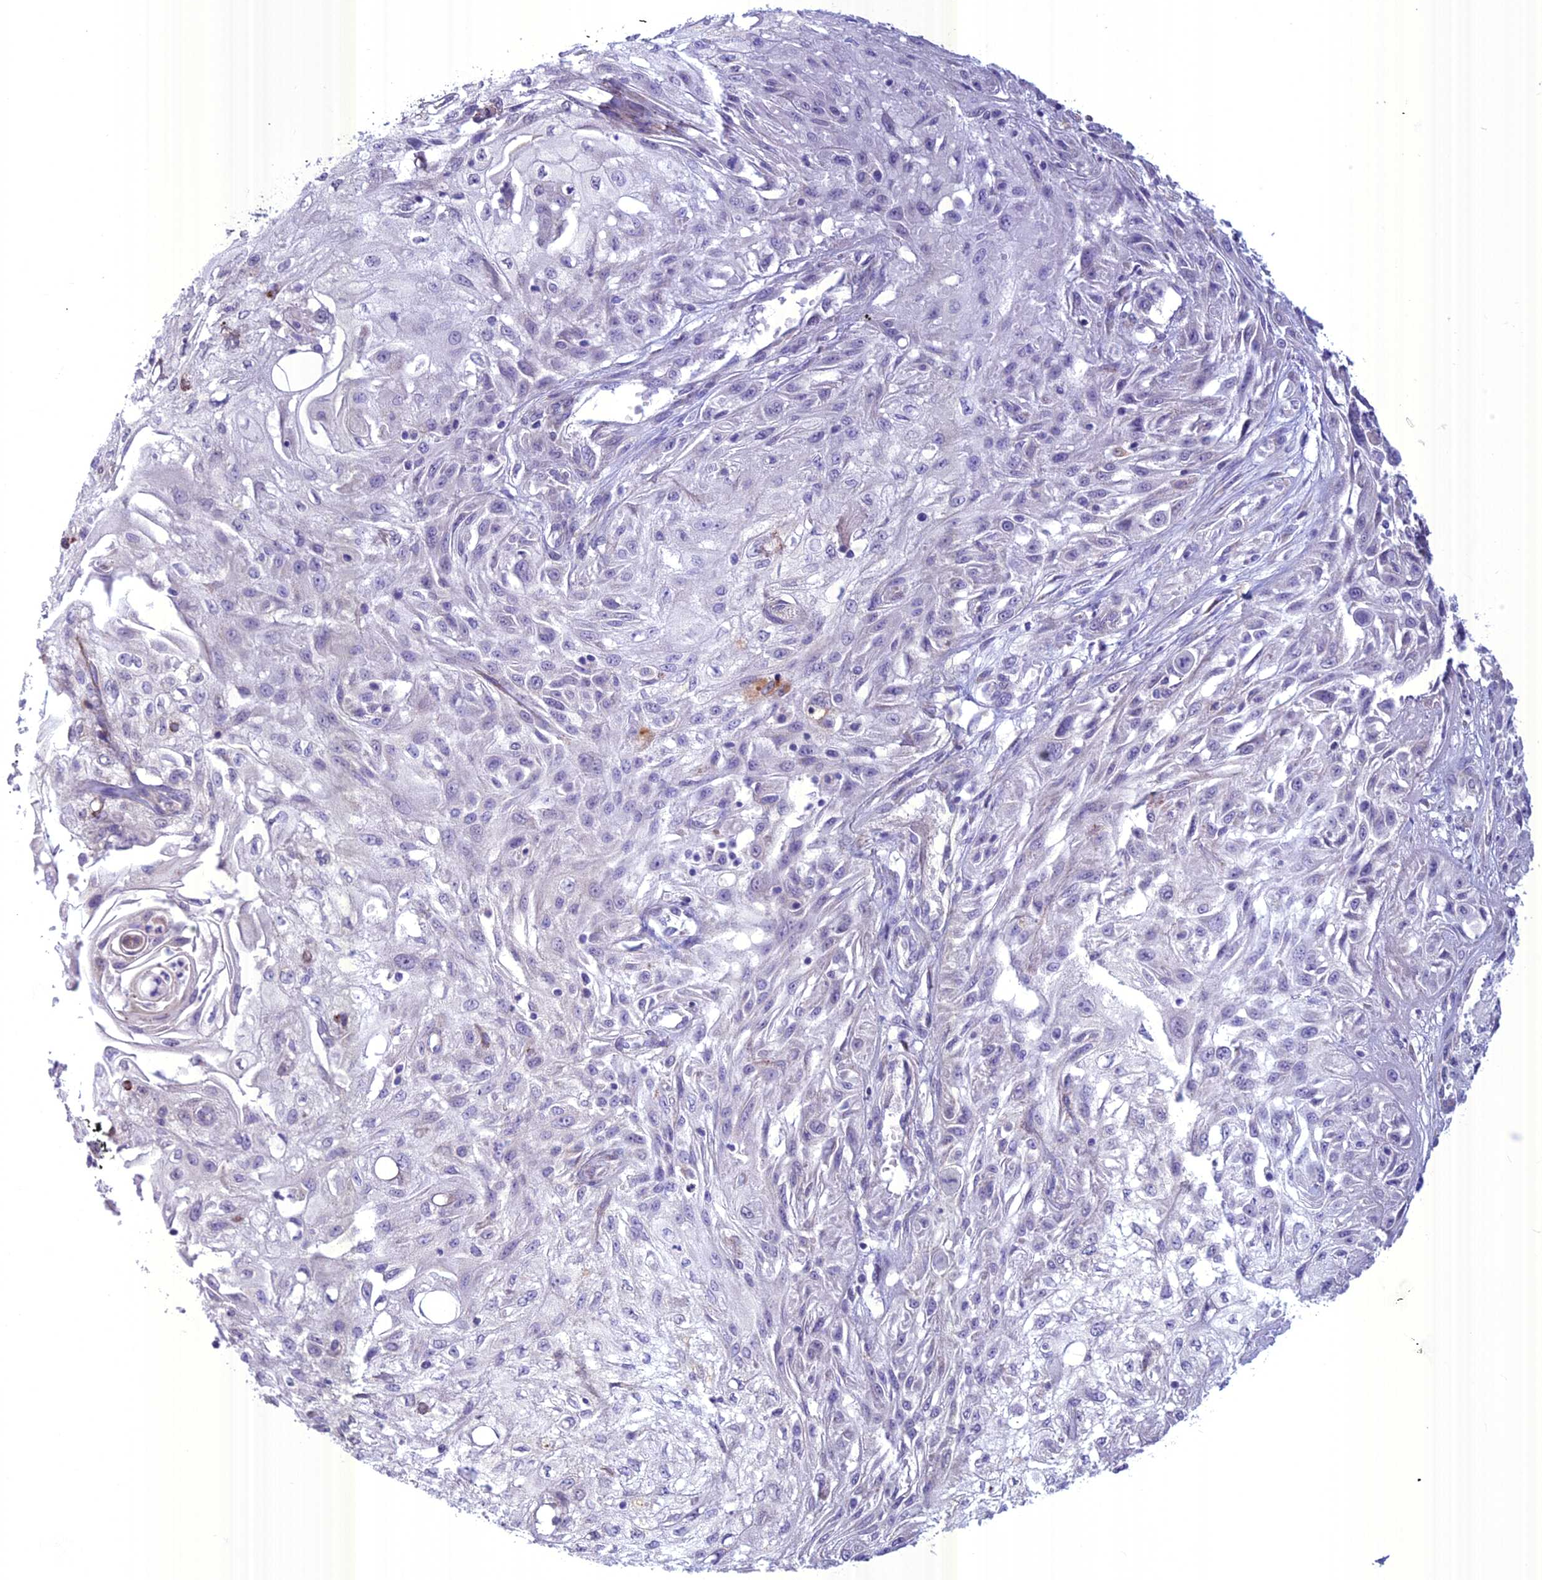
{"staining": {"intensity": "negative", "quantity": "none", "location": "none"}, "tissue": "skin cancer", "cell_type": "Tumor cells", "image_type": "cancer", "snomed": [{"axis": "morphology", "description": "Squamous cell carcinoma, NOS"}, {"axis": "morphology", "description": "Squamous cell carcinoma, metastatic, NOS"}, {"axis": "topography", "description": "Skin"}, {"axis": "topography", "description": "Lymph node"}], "caption": "Immunohistochemistry (IHC) photomicrograph of human skin cancer (squamous cell carcinoma) stained for a protein (brown), which displays no staining in tumor cells.", "gene": "SPHKAP", "patient": {"sex": "male", "age": 75}}